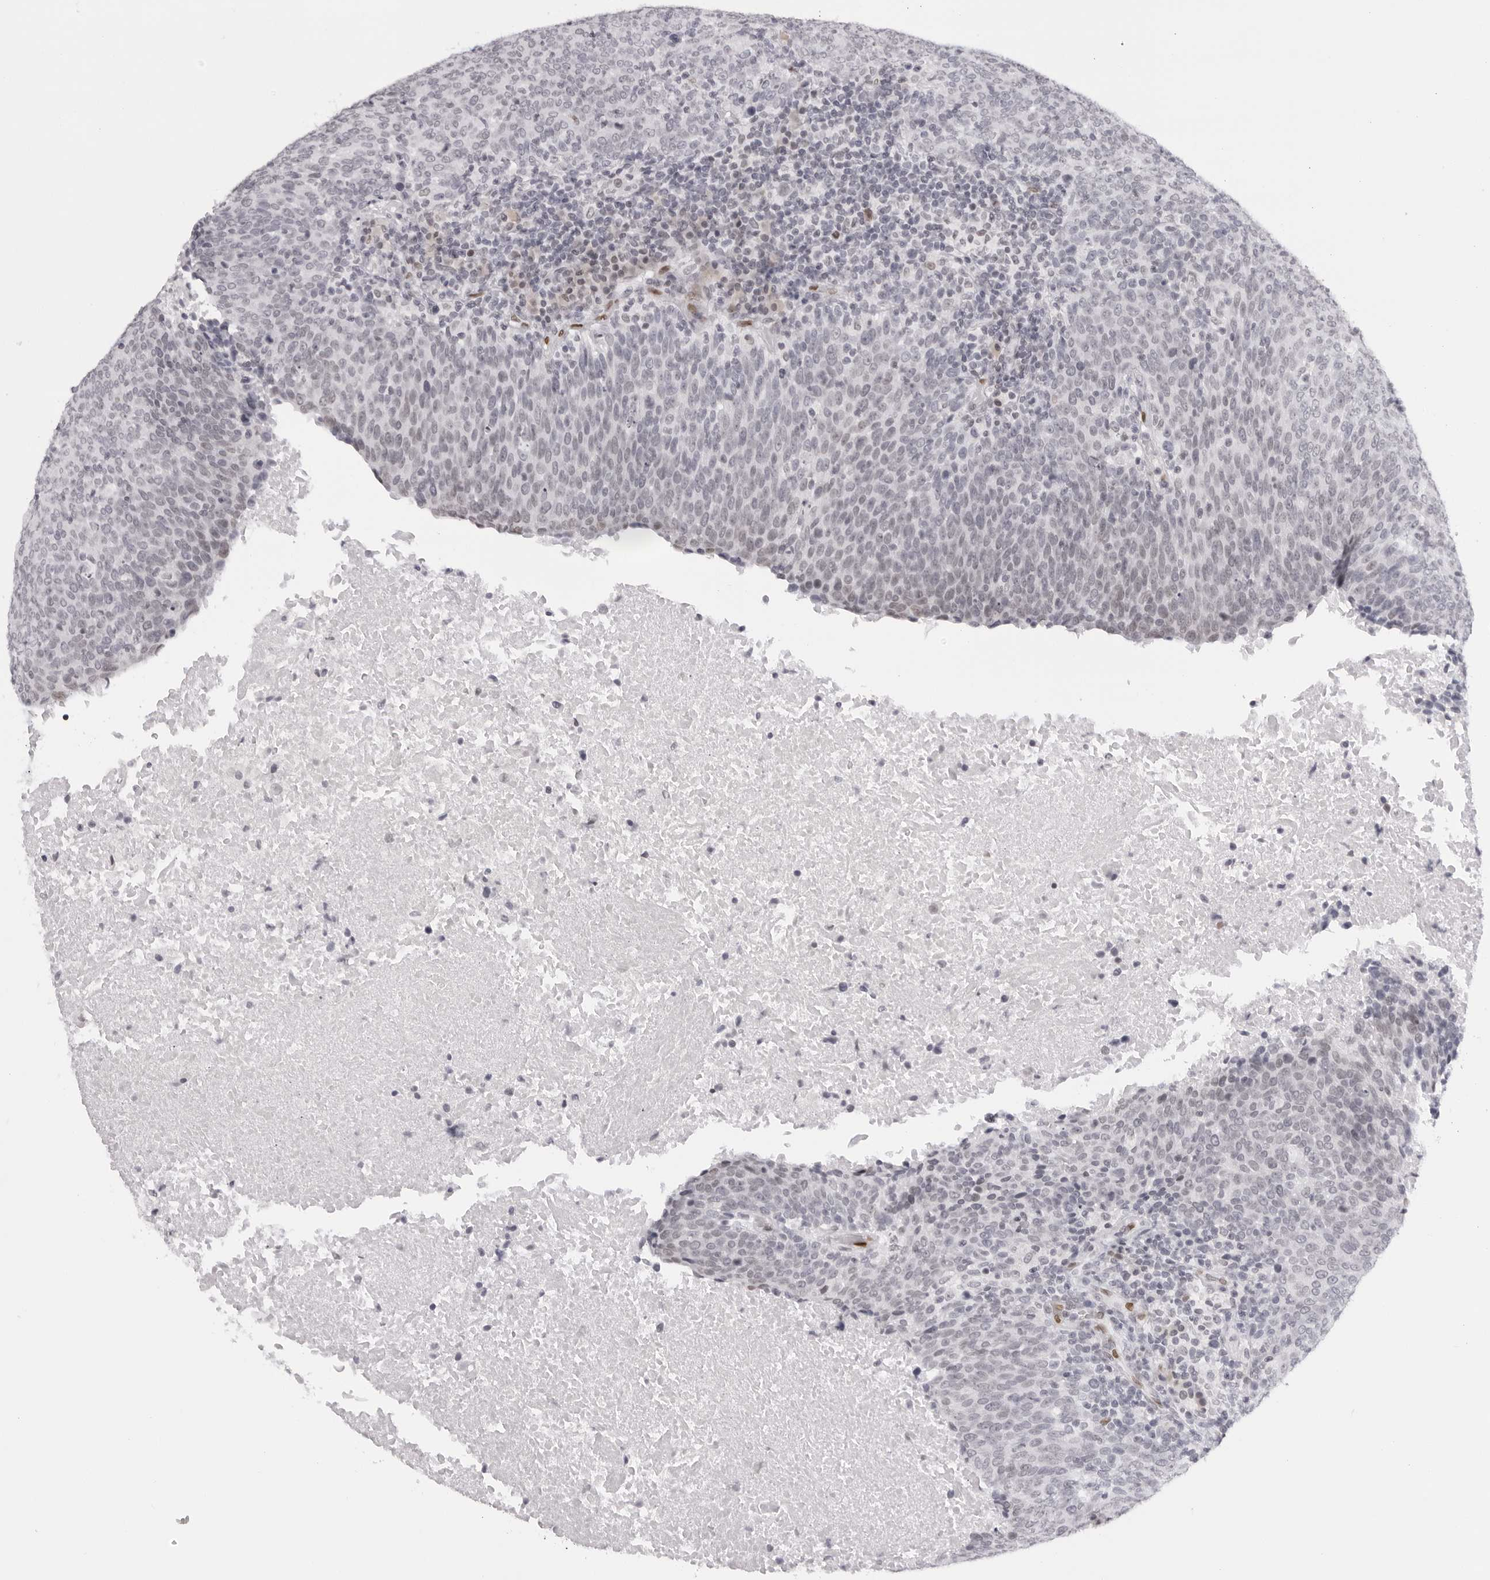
{"staining": {"intensity": "negative", "quantity": "none", "location": "none"}, "tissue": "head and neck cancer", "cell_type": "Tumor cells", "image_type": "cancer", "snomed": [{"axis": "morphology", "description": "Squamous cell carcinoma, NOS"}, {"axis": "morphology", "description": "Squamous cell carcinoma, metastatic, NOS"}, {"axis": "topography", "description": "Lymph node"}, {"axis": "topography", "description": "Head-Neck"}], "caption": "High power microscopy micrograph of an immunohistochemistry (IHC) histopathology image of head and neck cancer, revealing no significant staining in tumor cells.", "gene": "MAFK", "patient": {"sex": "male", "age": 62}}